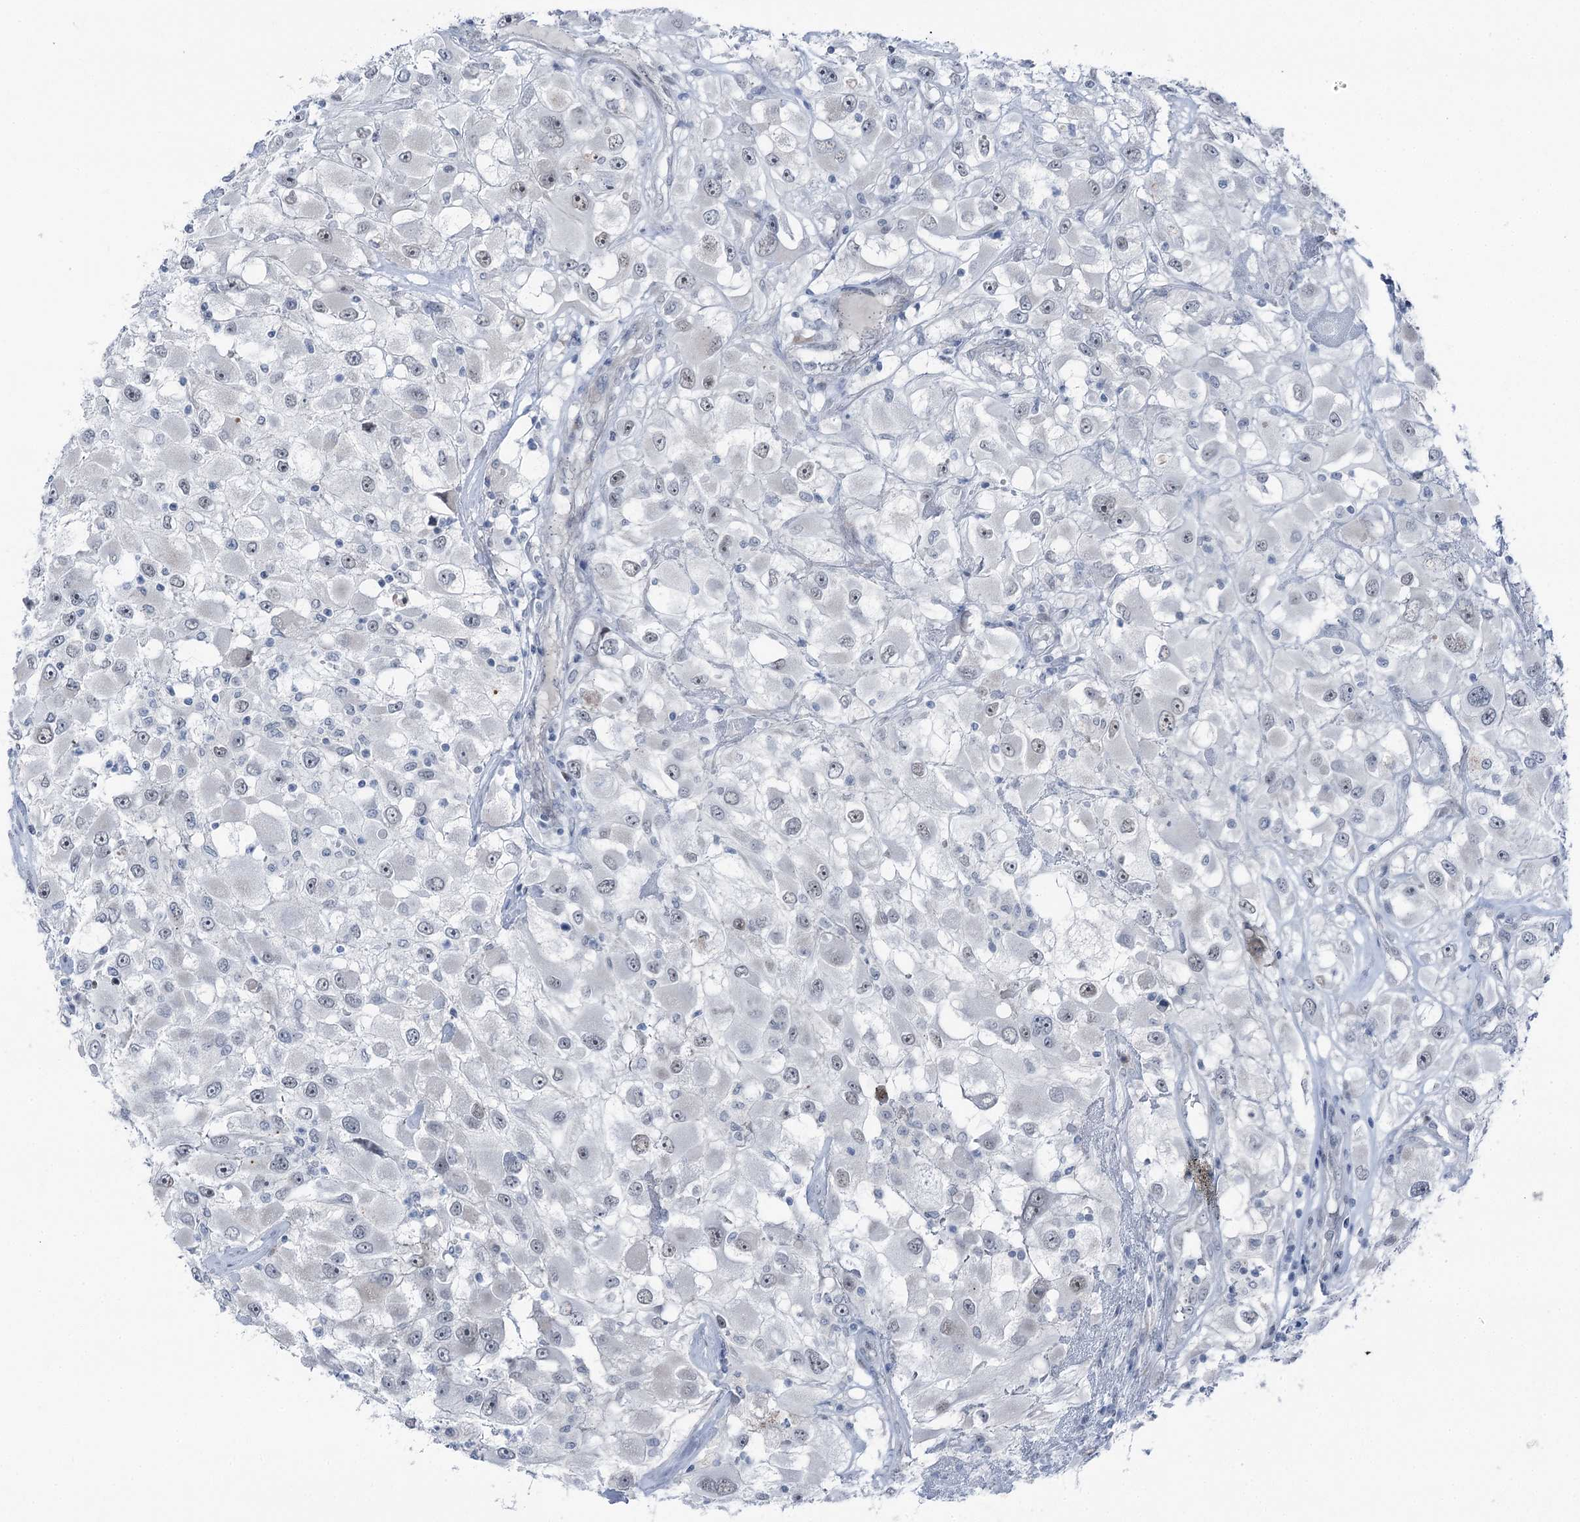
{"staining": {"intensity": "negative", "quantity": "none", "location": "none"}, "tissue": "renal cancer", "cell_type": "Tumor cells", "image_type": "cancer", "snomed": [{"axis": "morphology", "description": "Adenocarcinoma, NOS"}, {"axis": "topography", "description": "Kidney"}], "caption": "This is an immunohistochemistry photomicrograph of human renal adenocarcinoma. There is no staining in tumor cells.", "gene": "STEEP1", "patient": {"sex": "female", "age": 52}}